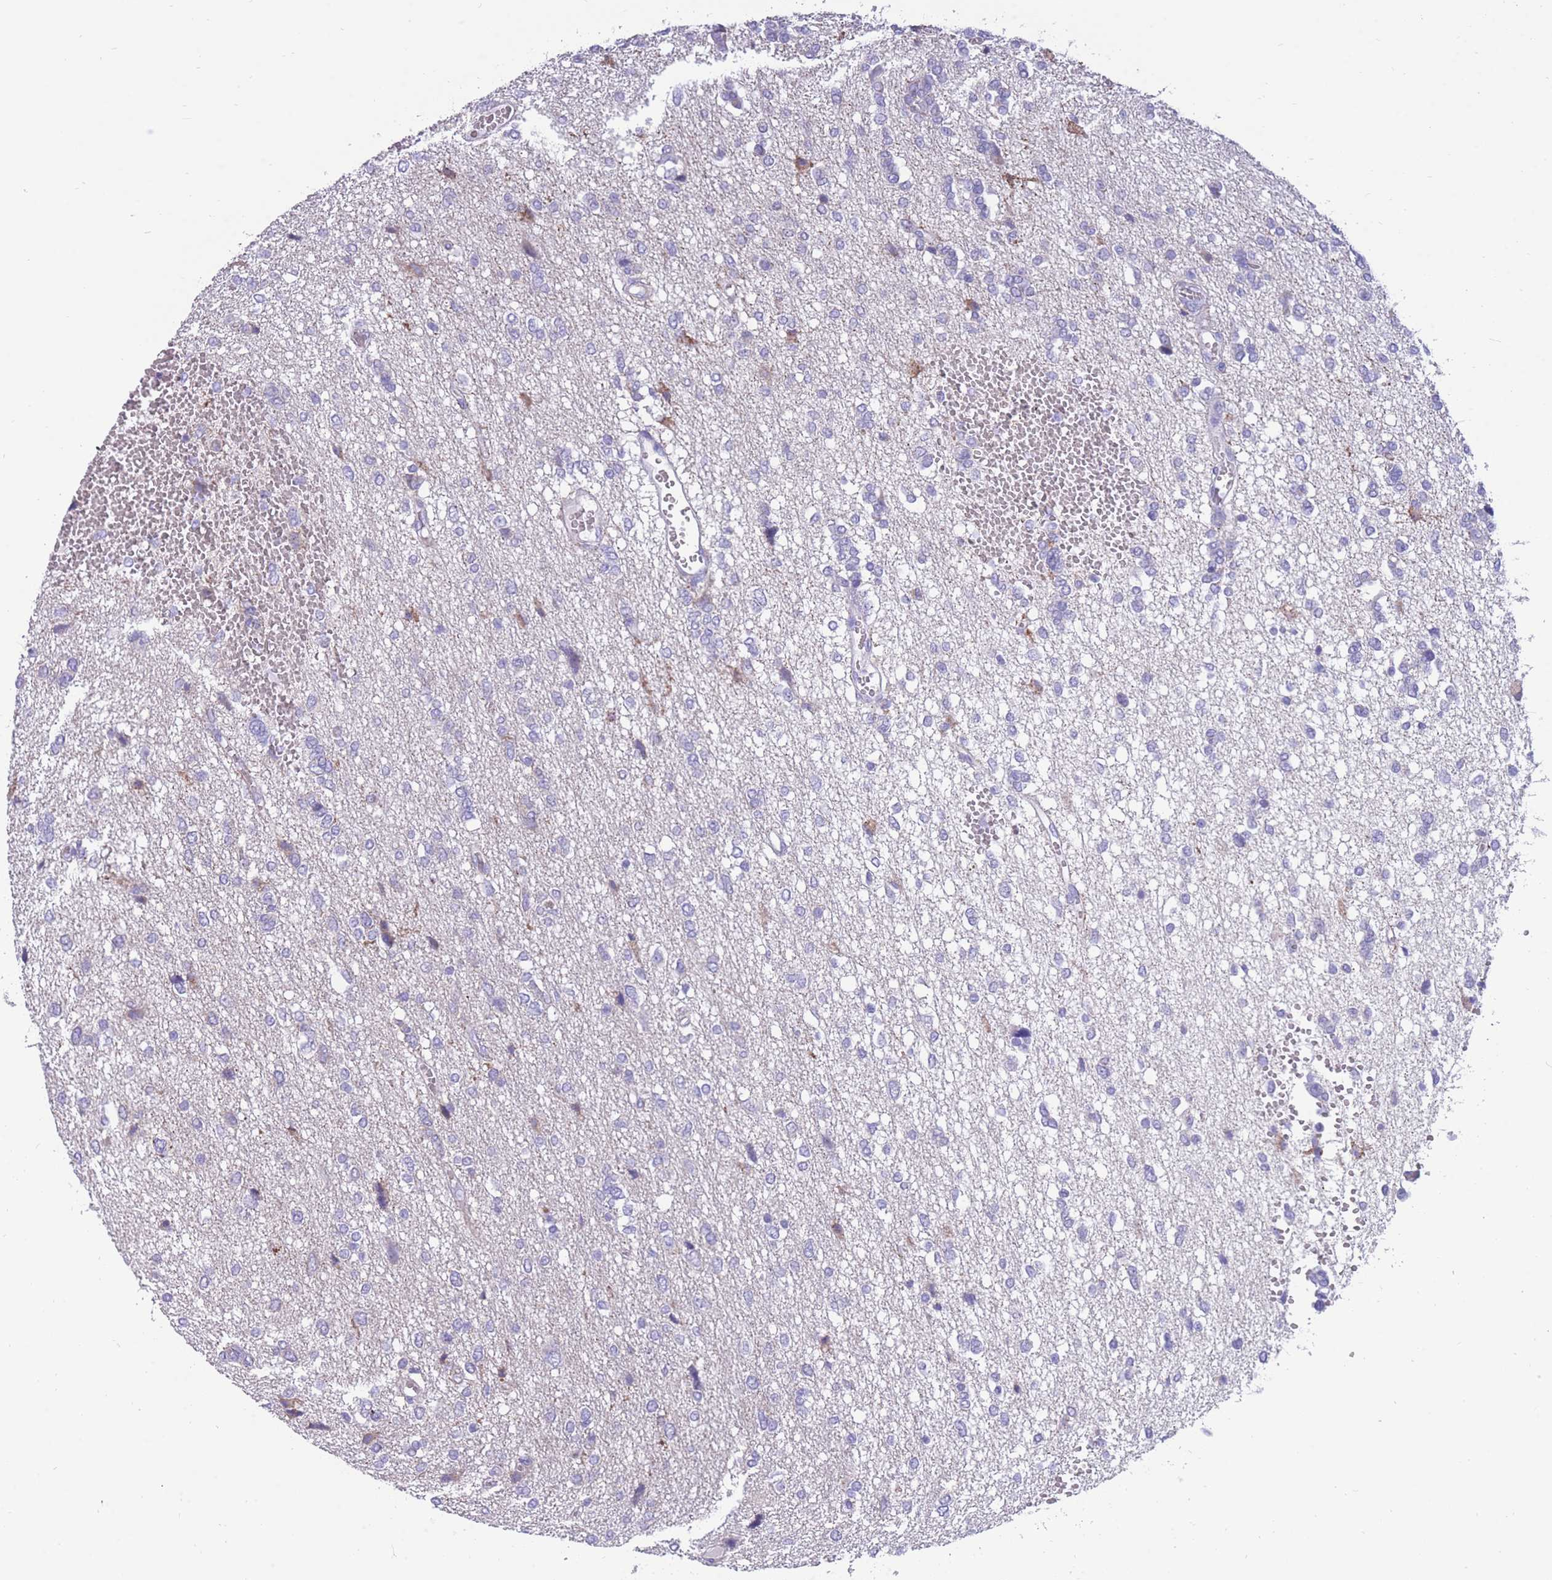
{"staining": {"intensity": "negative", "quantity": "none", "location": "none"}, "tissue": "glioma", "cell_type": "Tumor cells", "image_type": "cancer", "snomed": [{"axis": "morphology", "description": "Glioma, malignant, High grade"}, {"axis": "topography", "description": "Brain"}], "caption": "DAB immunohistochemical staining of human malignant glioma (high-grade) demonstrates no significant positivity in tumor cells.", "gene": "INTS2", "patient": {"sex": "female", "age": 59}}